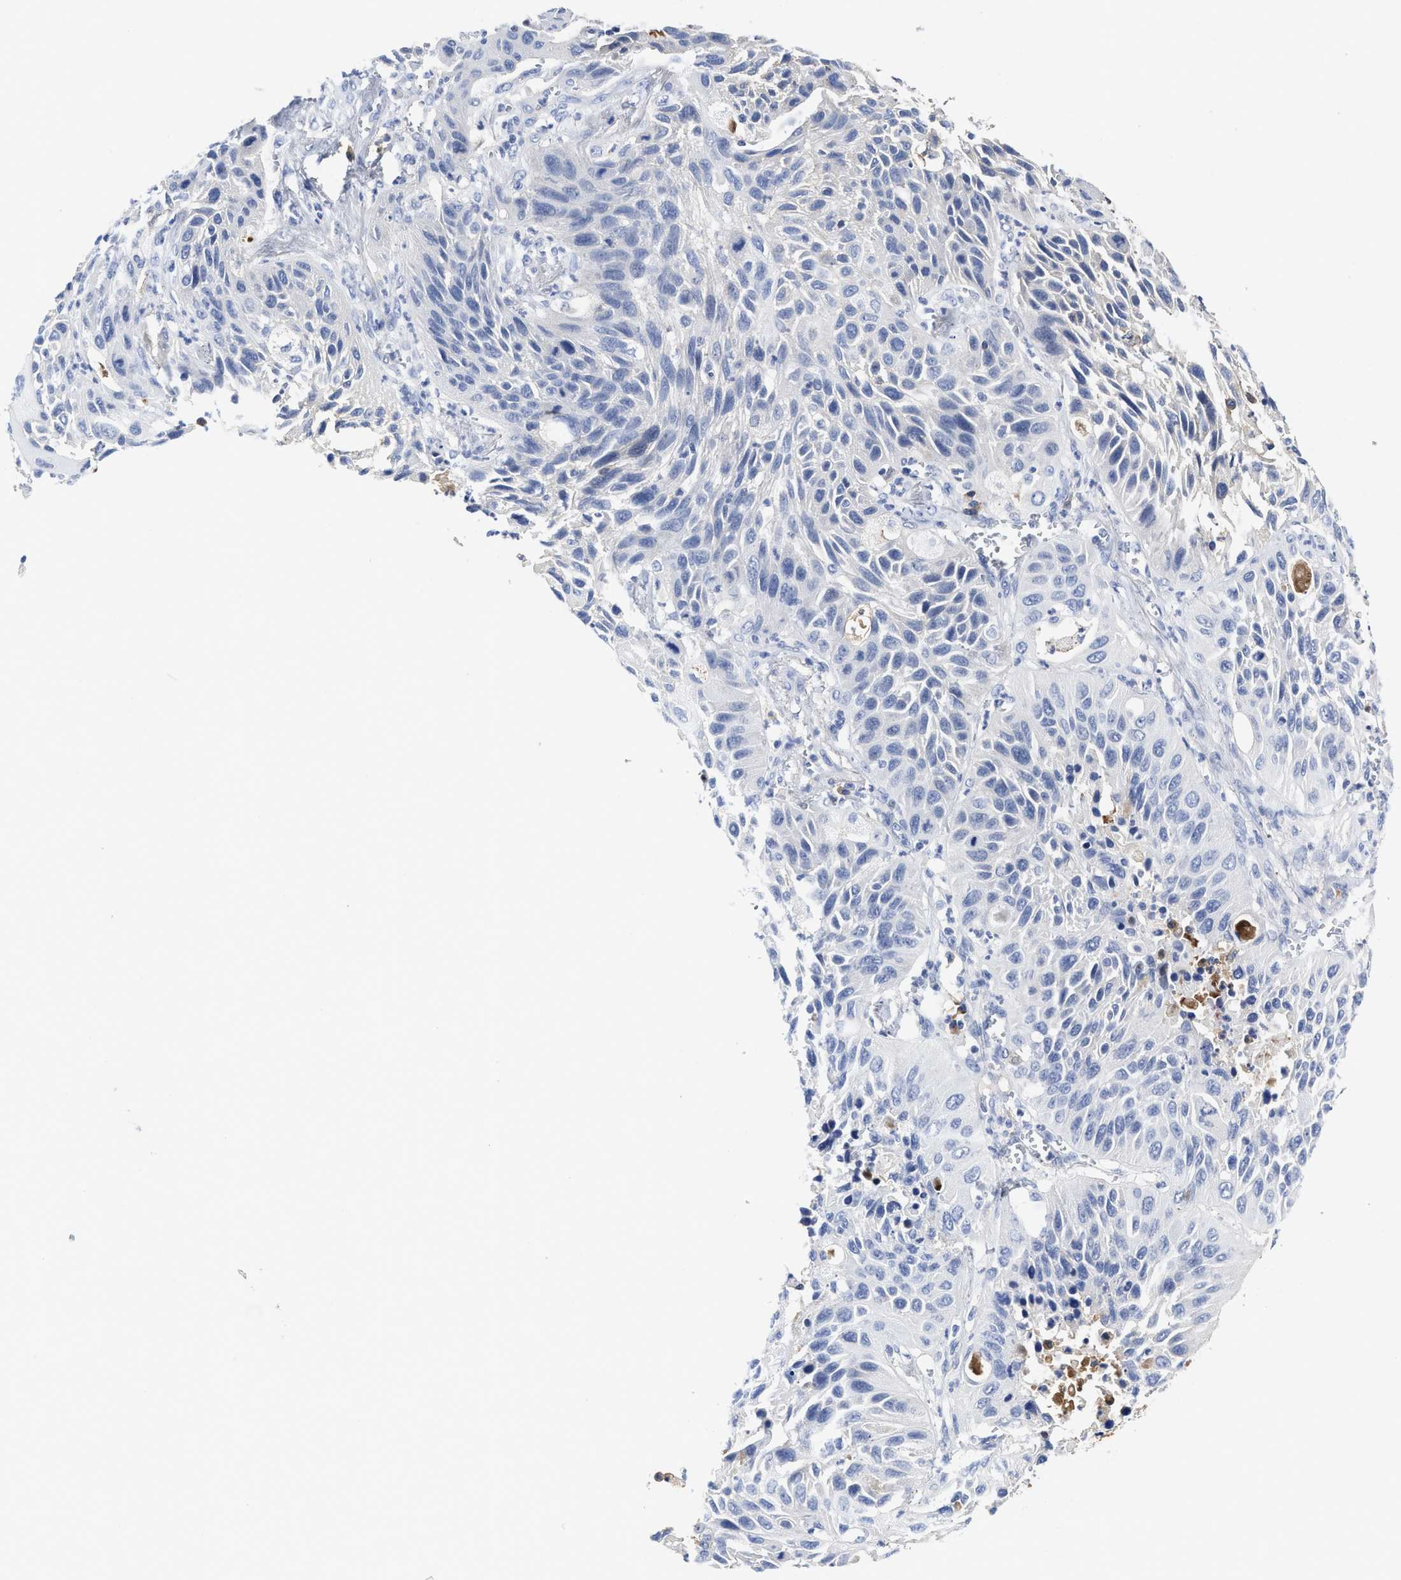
{"staining": {"intensity": "negative", "quantity": "none", "location": "none"}, "tissue": "lung cancer", "cell_type": "Tumor cells", "image_type": "cancer", "snomed": [{"axis": "morphology", "description": "Squamous cell carcinoma, NOS"}, {"axis": "topography", "description": "Lung"}], "caption": "There is no significant expression in tumor cells of lung cancer (squamous cell carcinoma).", "gene": "C2", "patient": {"sex": "female", "age": 76}}